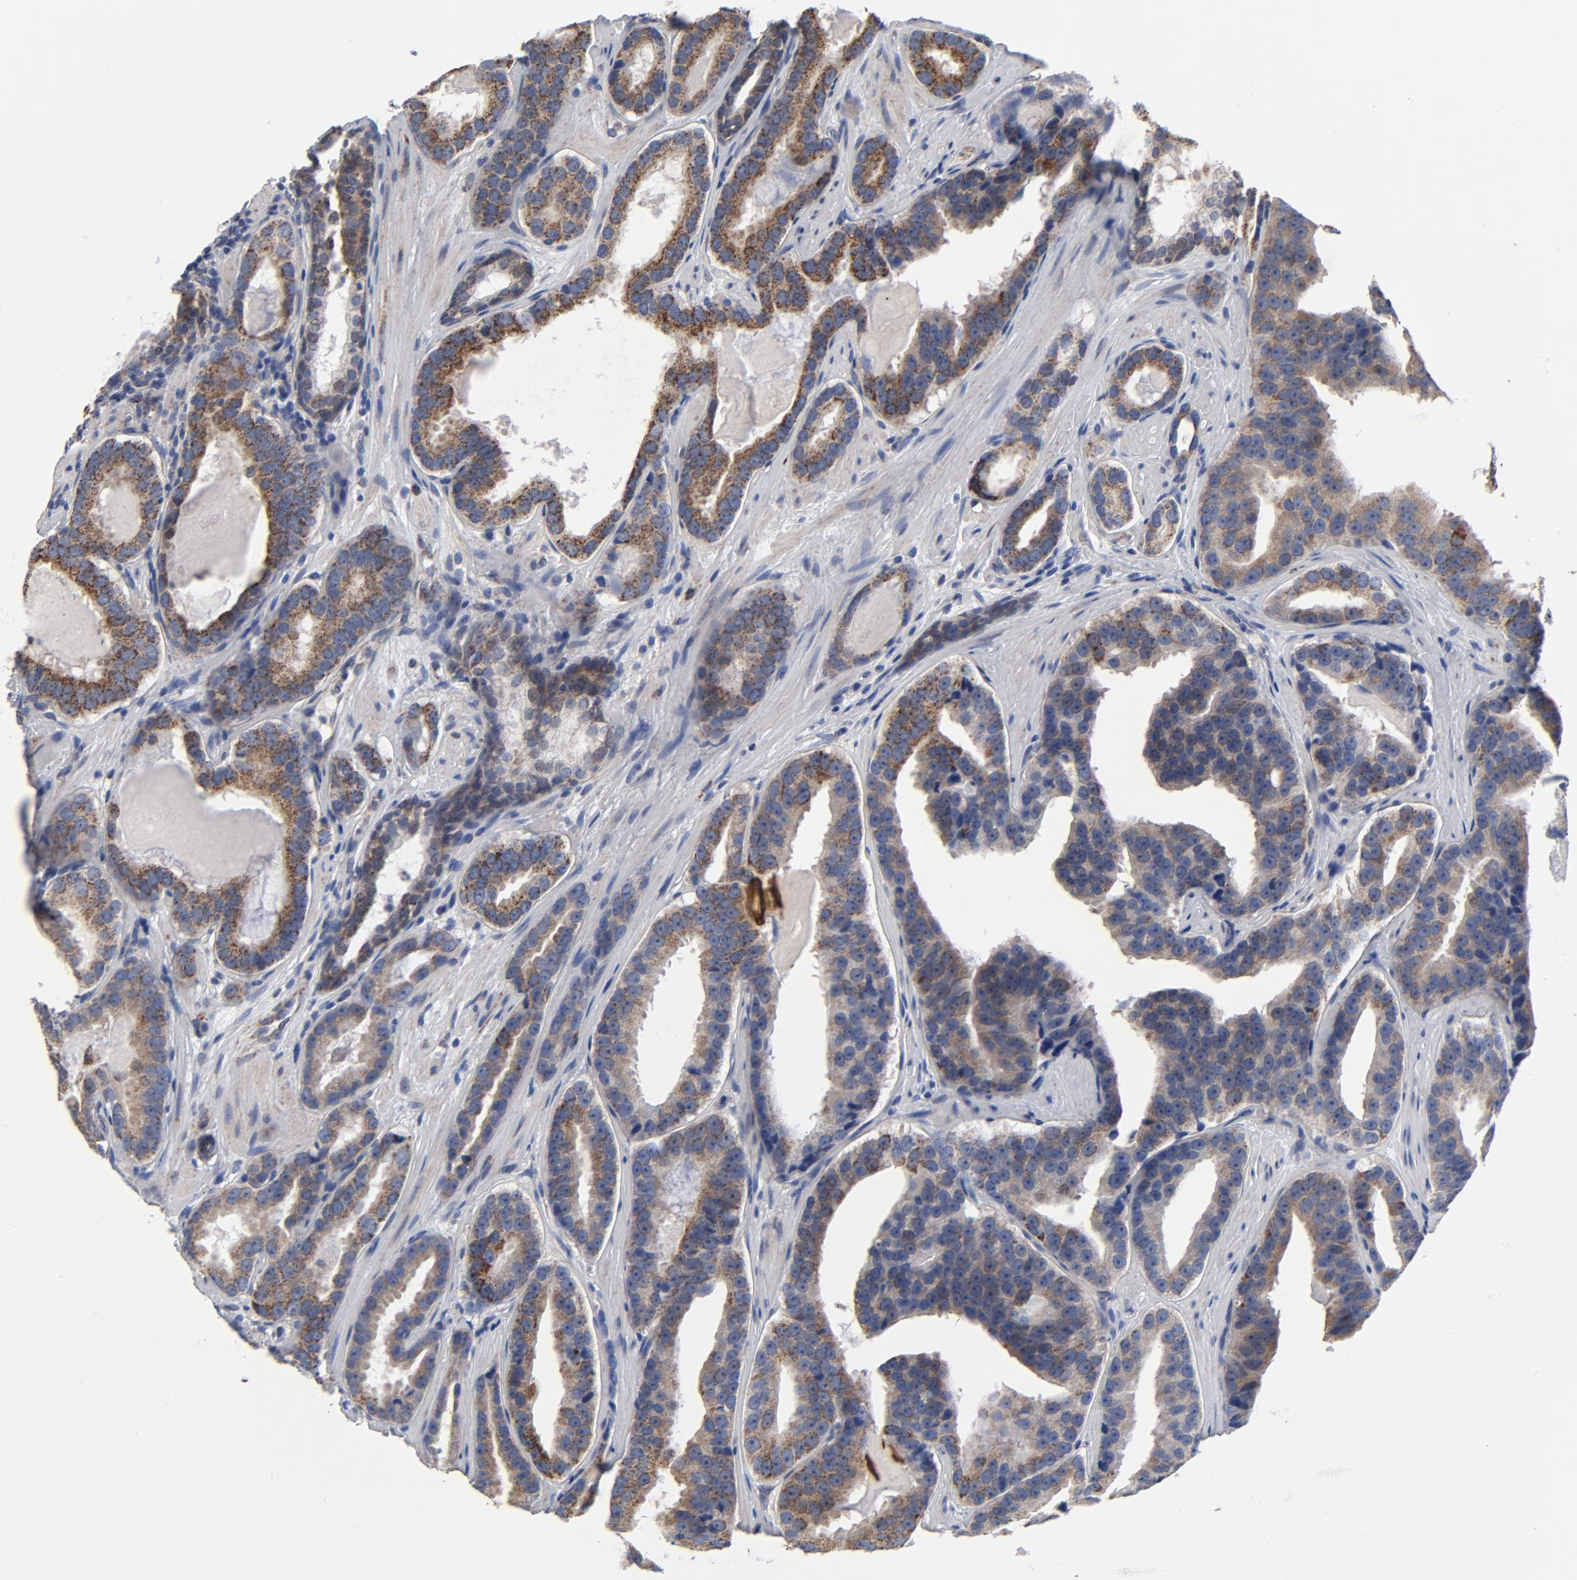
{"staining": {"intensity": "moderate", "quantity": ">75%", "location": "cytoplasmic/membranous"}, "tissue": "prostate cancer", "cell_type": "Tumor cells", "image_type": "cancer", "snomed": [{"axis": "morphology", "description": "Adenocarcinoma, Low grade"}, {"axis": "topography", "description": "Prostate"}], "caption": "DAB immunohistochemical staining of human low-grade adenocarcinoma (prostate) demonstrates moderate cytoplasmic/membranous protein staining in about >75% of tumor cells.", "gene": "NDUFV2", "patient": {"sex": "male", "age": 59}}